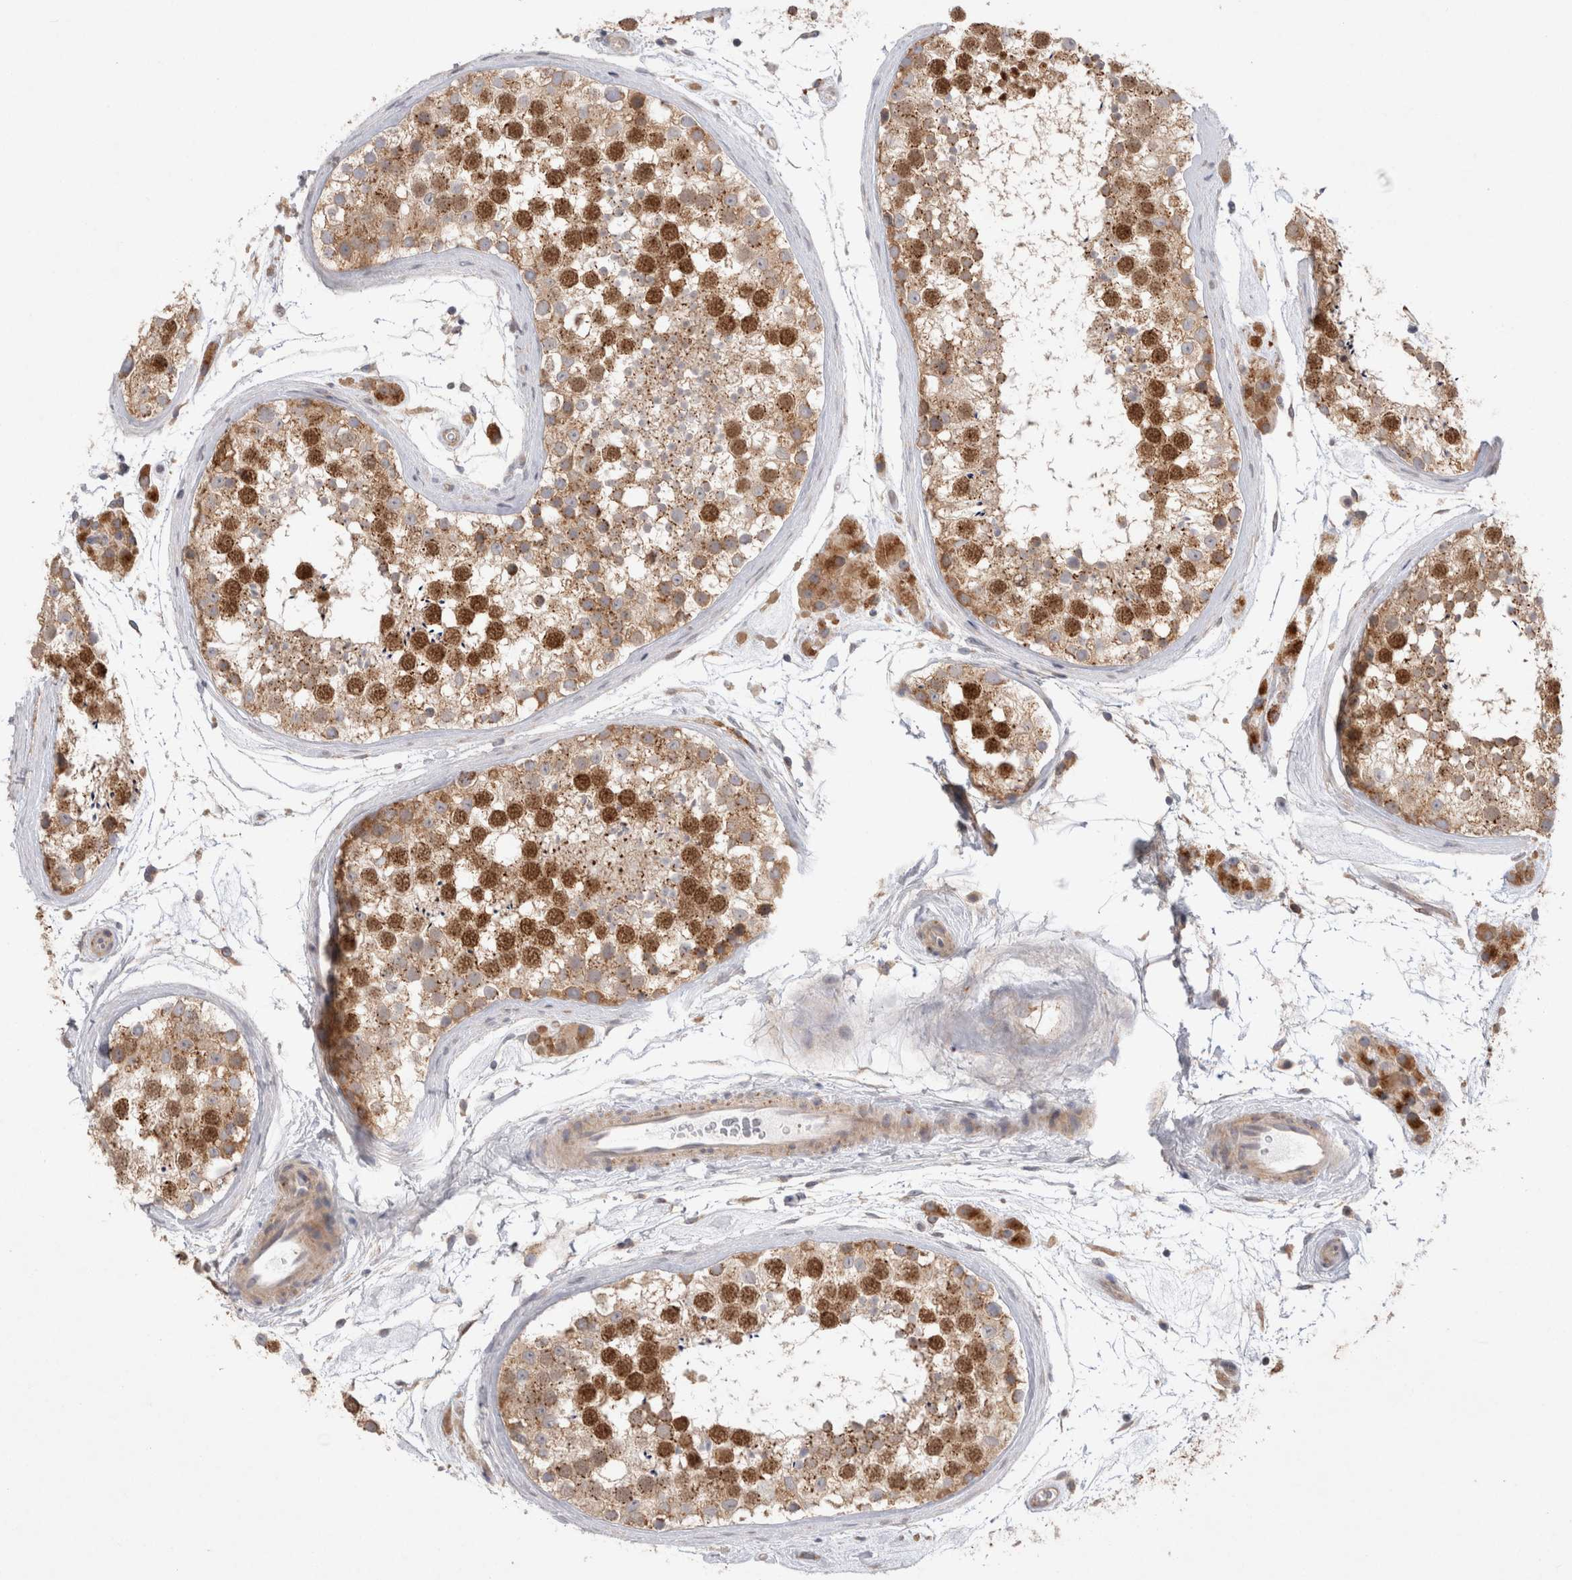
{"staining": {"intensity": "moderate", "quantity": ">75%", "location": "cytoplasmic/membranous,nuclear"}, "tissue": "testis", "cell_type": "Cells in seminiferous ducts", "image_type": "normal", "snomed": [{"axis": "morphology", "description": "Normal tissue, NOS"}, {"axis": "topography", "description": "Testis"}], "caption": "Immunohistochemistry (IHC) photomicrograph of unremarkable testis stained for a protein (brown), which reveals medium levels of moderate cytoplasmic/membranous,nuclear positivity in approximately >75% of cells in seminiferous ducts.", "gene": "NPC1", "patient": {"sex": "male", "age": 46}}